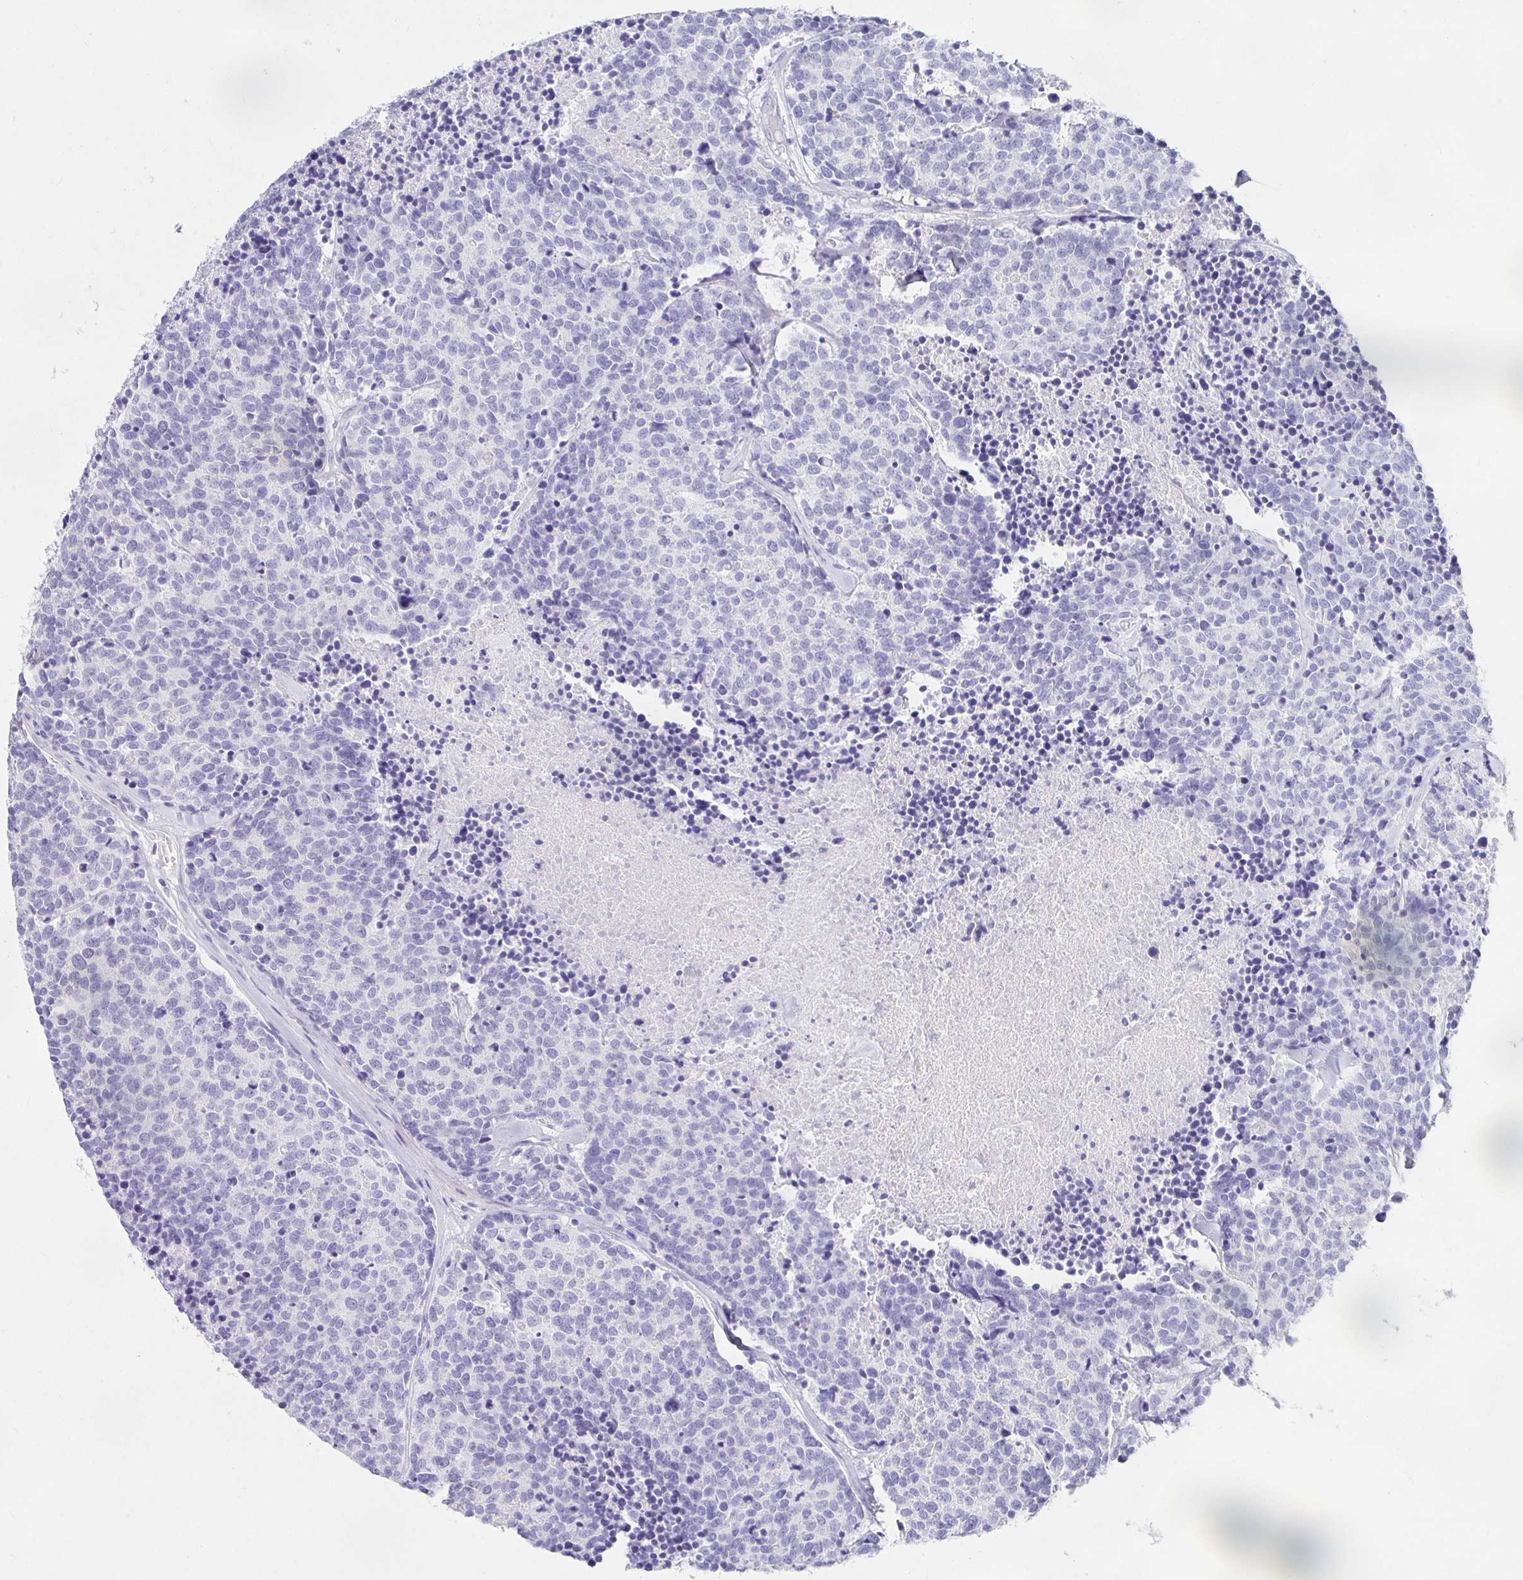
{"staining": {"intensity": "negative", "quantity": "none", "location": "none"}, "tissue": "carcinoid", "cell_type": "Tumor cells", "image_type": "cancer", "snomed": [{"axis": "morphology", "description": "Carcinoid, malignant, NOS"}, {"axis": "topography", "description": "Skin"}], "caption": "Immunohistochemistry (IHC) photomicrograph of human carcinoid stained for a protein (brown), which exhibits no staining in tumor cells. (DAB IHC, high magnification).", "gene": "CHAT", "patient": {"sex": "female", "age": 79}}